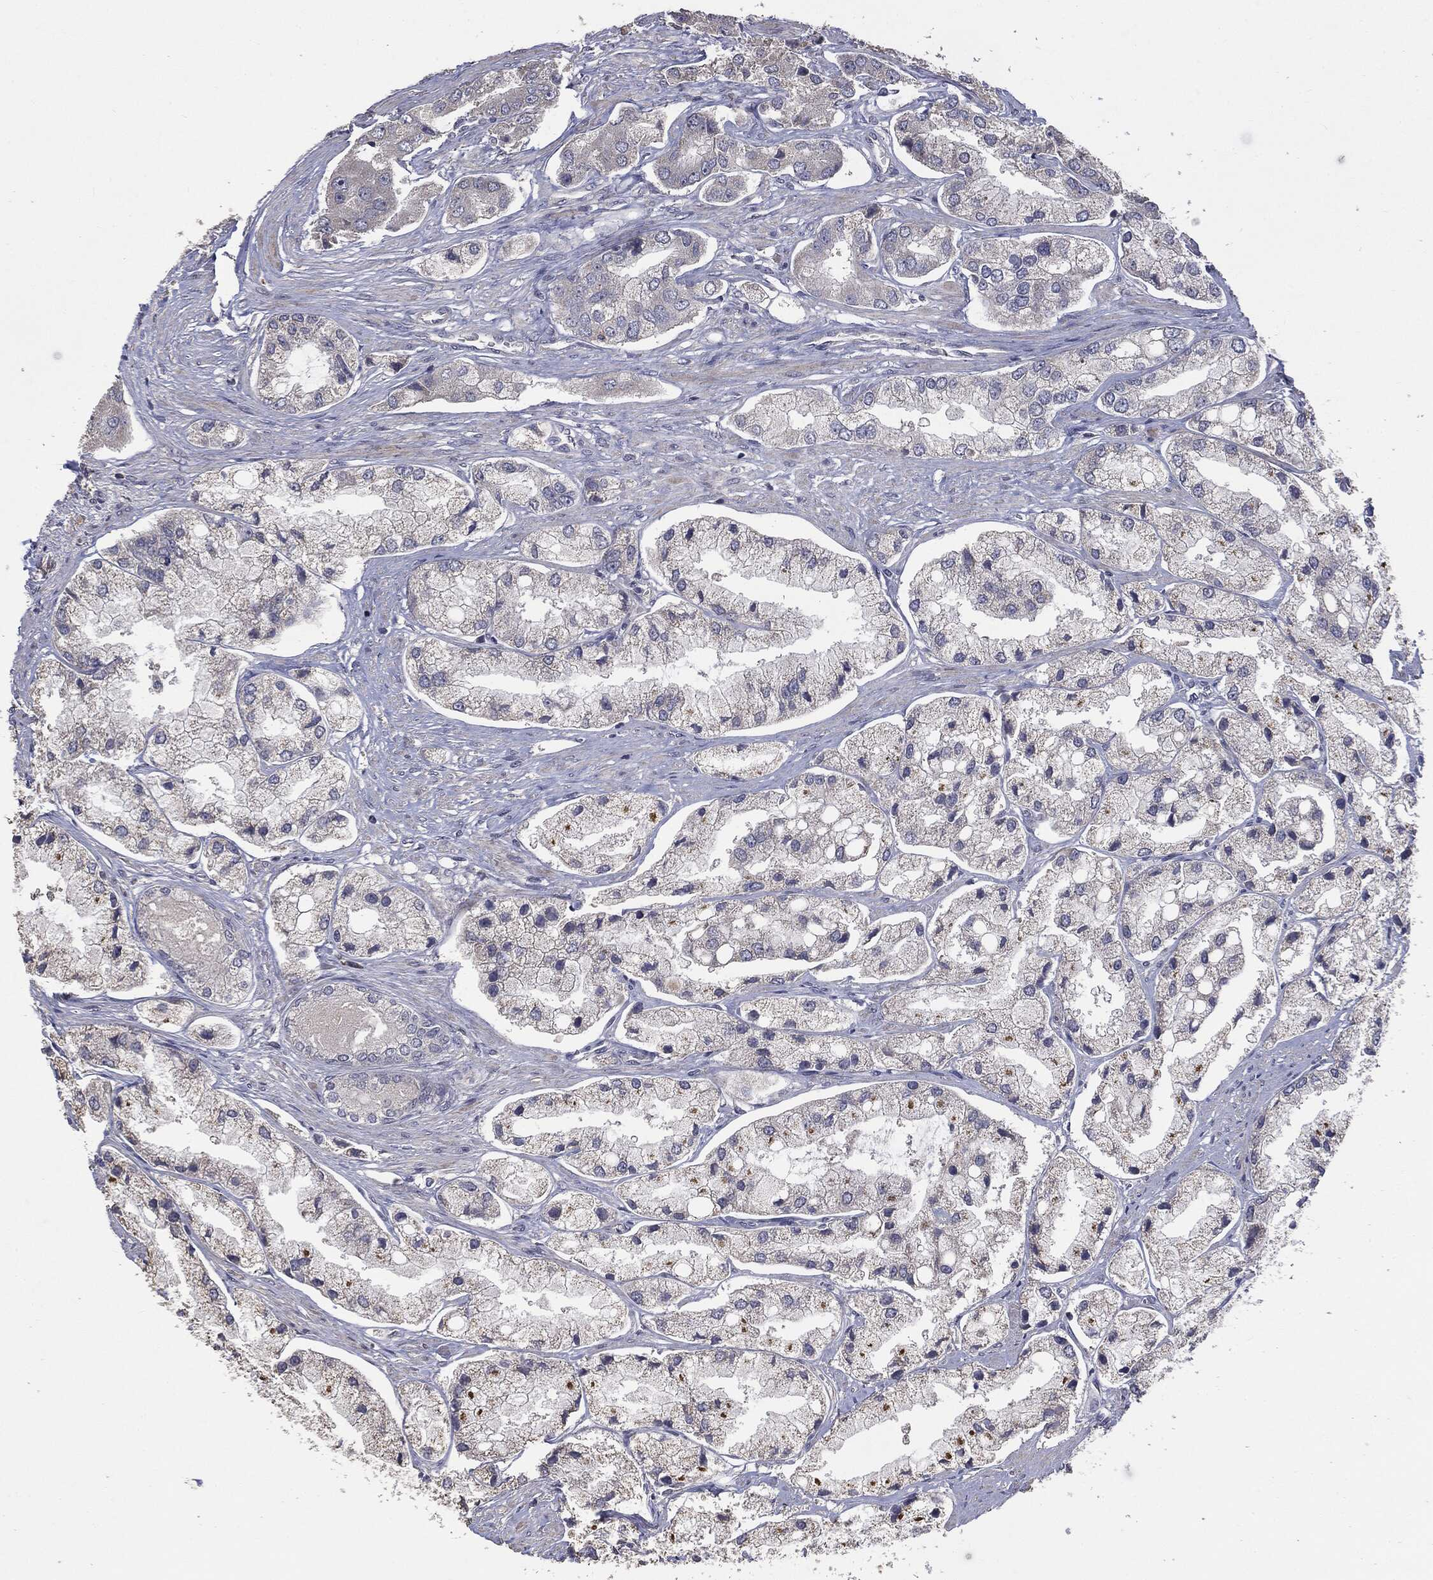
{"staining": {"intensity": "negative", "quantity": "none", "location": "none"}, "tissue": "prostate cancer", "cell_type": "Tumor cells", "image_type": "cancer", "snomed": [{"axis": "morphology", "description": "Adenocarcinoma, Low grade"}, {"axis": "topography", "description": "Prostate"}], "caption": "DAB immunohistochemical staining of prostate cancer (adenocarcinoma (low-grade)) exhibits no significant positivity in tumor cells.", "gene": "MTOR", "patient": {"sex": "male", "age": 69}}